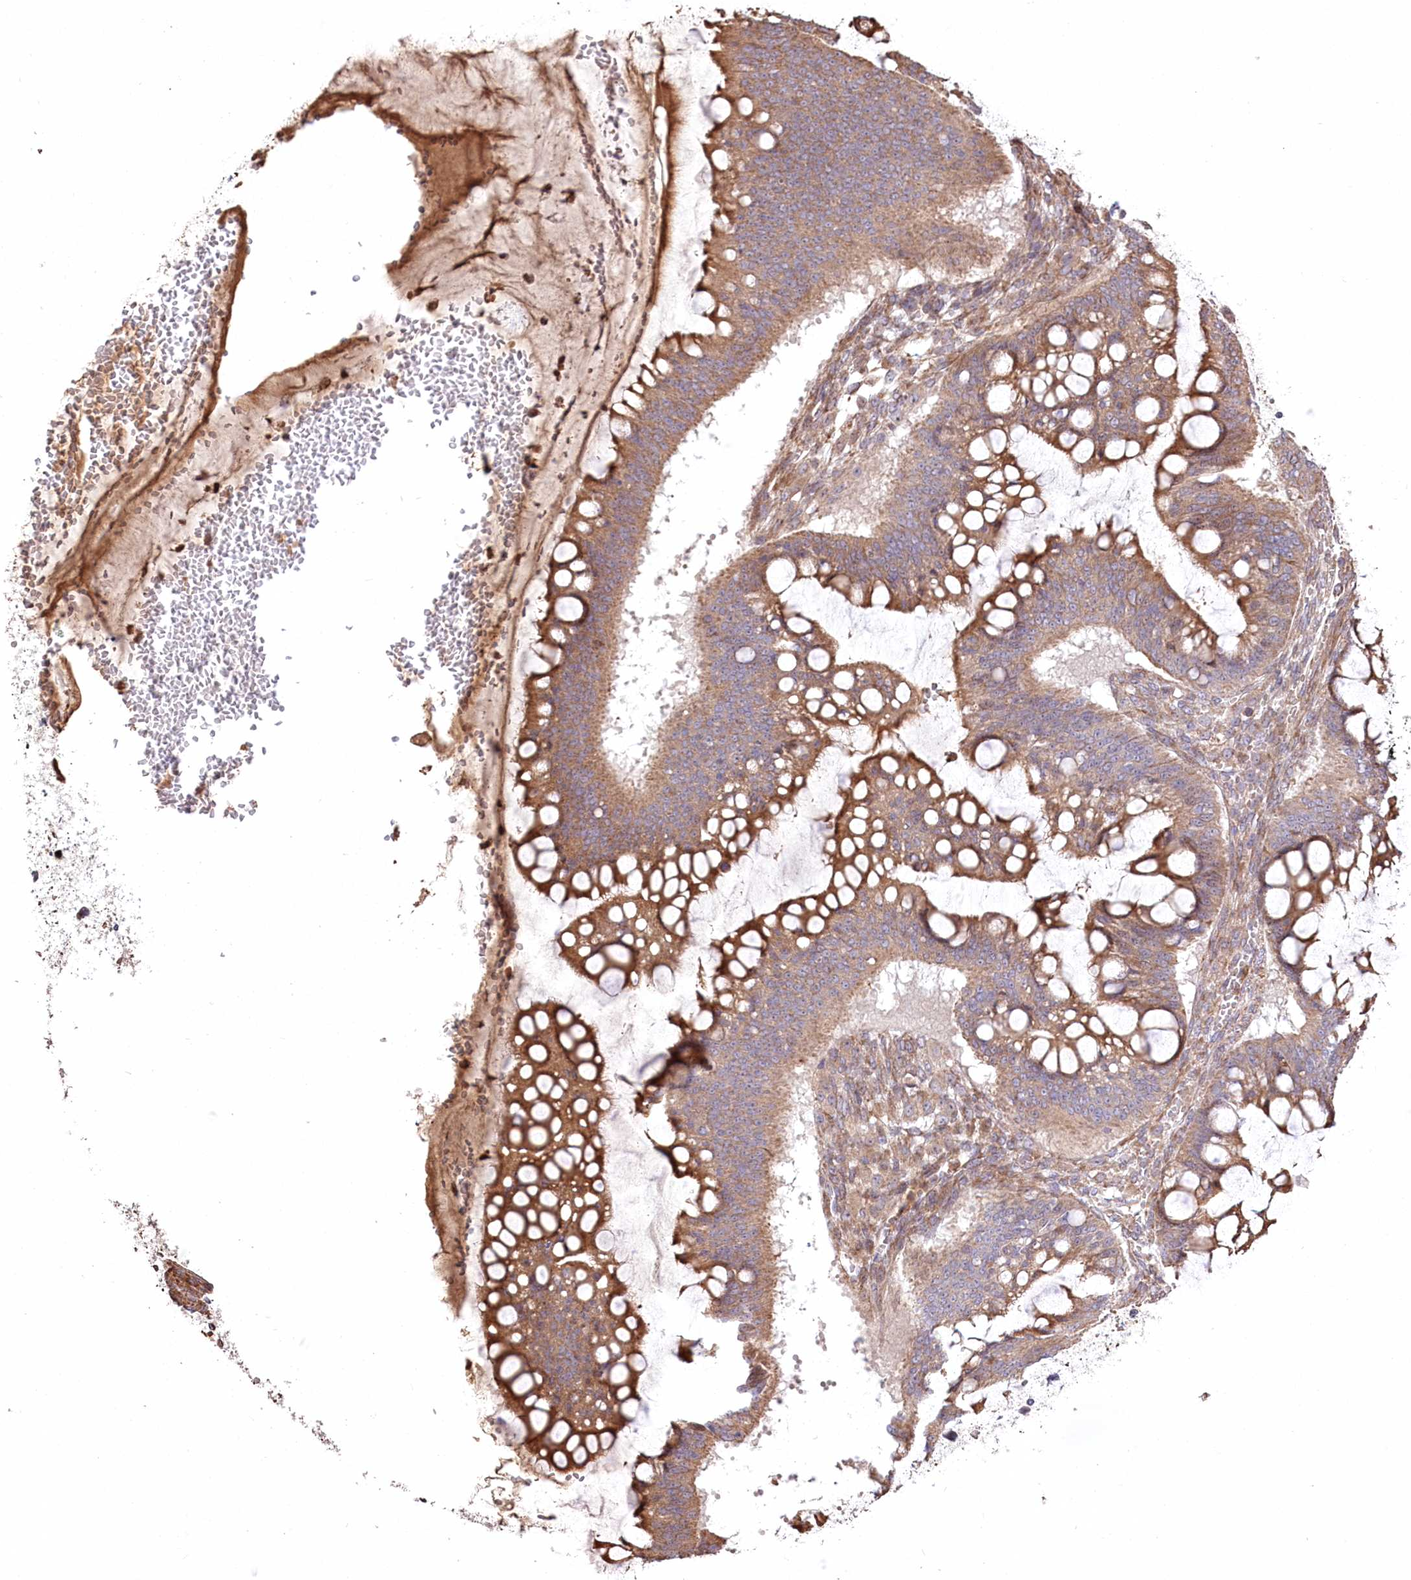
{"staining": {"intensity": "moderate", "quantity": ">75%", "location": "cytoplasmic/membranous"}, "tissue": "ovarian cancer", "cell_type": "Tumor cells", "image_type": "cancer", "snomed": [{"axis": "morphology", "description": "Cystadenocarcinoma, mucinous, NOS"}, {"axis": "topography", "description": "Ovary"}], "caption": "There is medium levels of moderate cytoplasmic/membranous expression in tumor cells of mucinous cystadenocarcinoma (ovarian), as demonstrated by immunohistochemical staining (brown color).", "gene": "RNF24", "patient": {"sex": "female", "age": 73}}